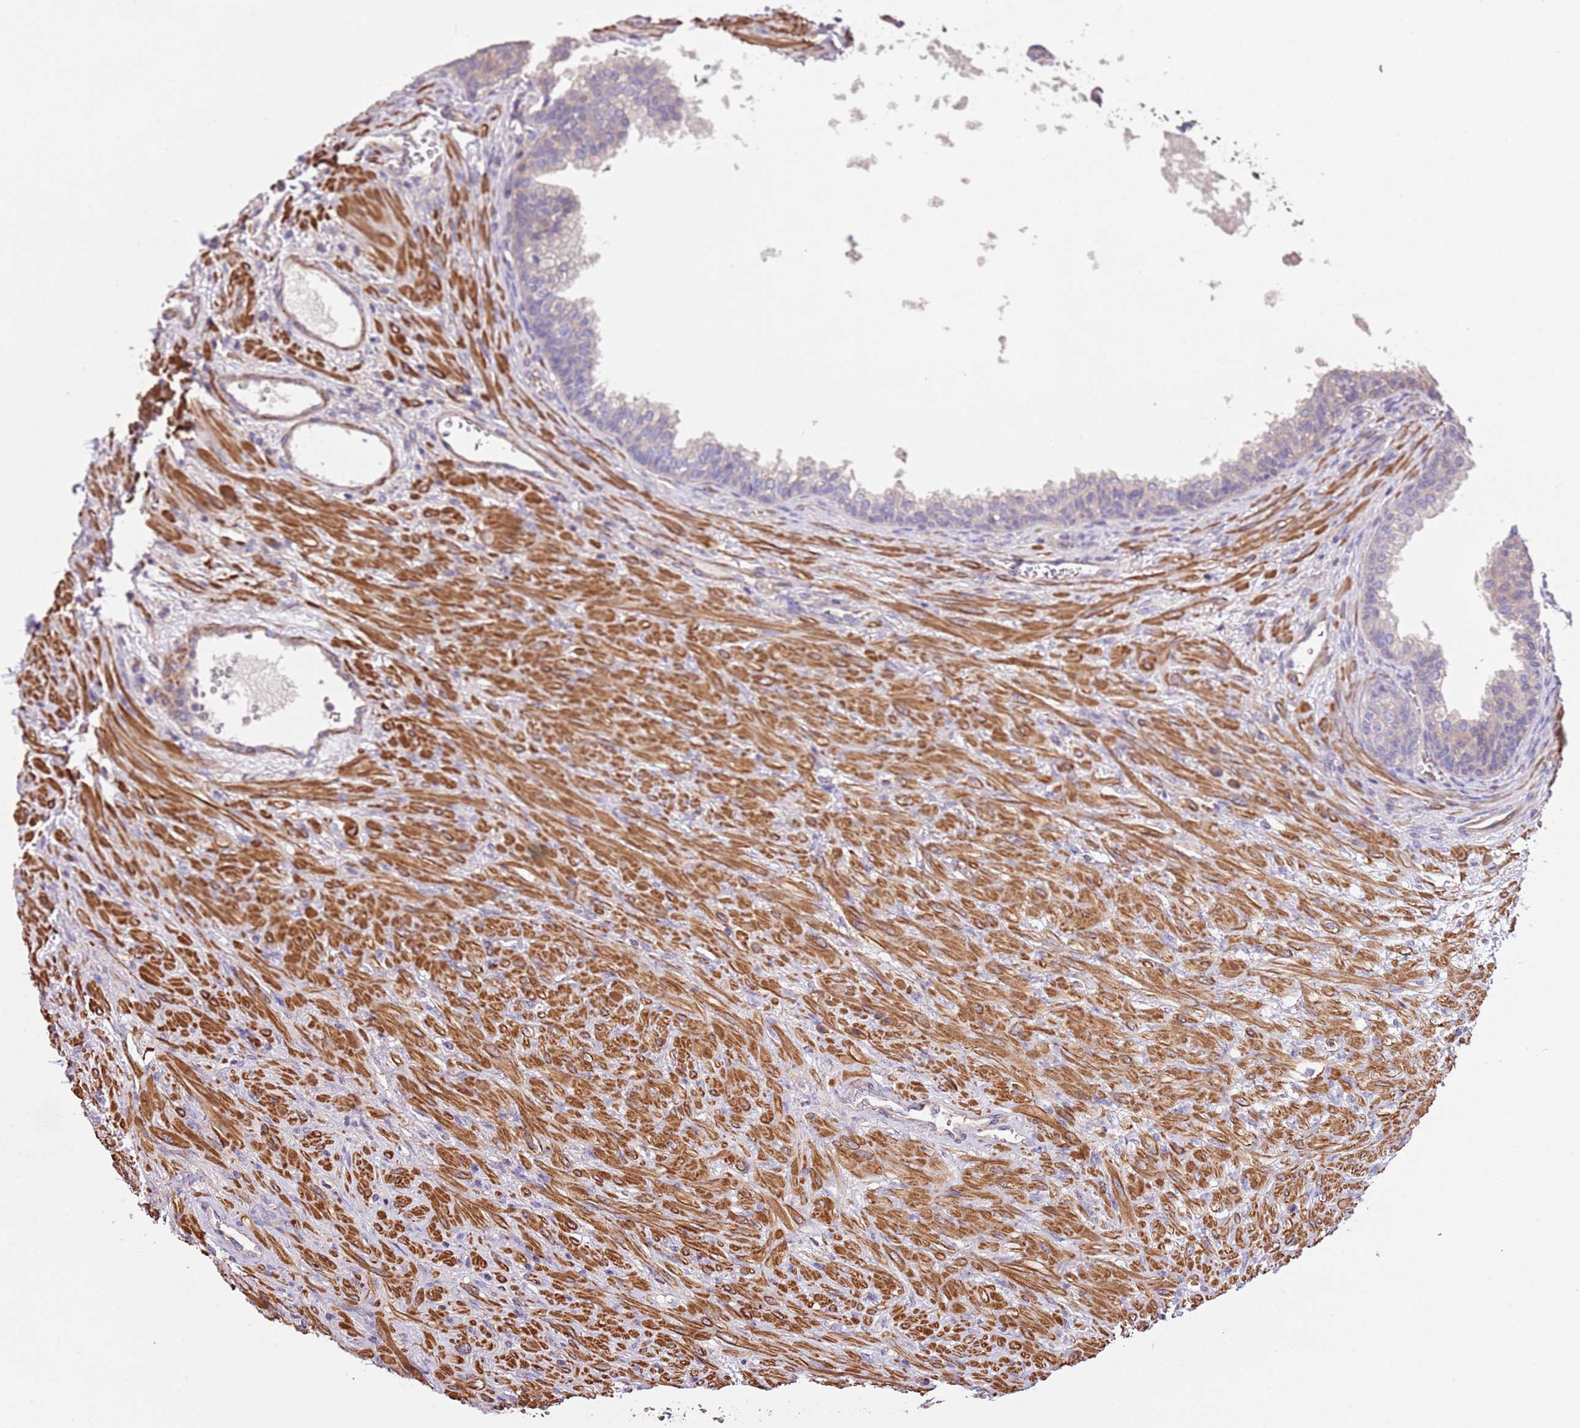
{"staining": {"intensity": "weak", "quantity": "<25%", "location": "cytoplasmic/membranous"}, "tissue": "prostate", "cell_type": "Glandular cells", "image_type": "normal", "snomed": [{"axis": "morphology", "description": "Normal tissue, NOS"}, {"axis": "topography", "description": "Prostate"}], "caption": "Immunohistochemistry (IHC) of unremarkable human prostate displays no staining in glandular cells. Brightfield microscopy of immunohistochemistry stained with DAB (brown) and hematoxylin (blue), captured at high magnification.", "gene": "PIGA", "patient": {"sex": "male", "age": 76}}